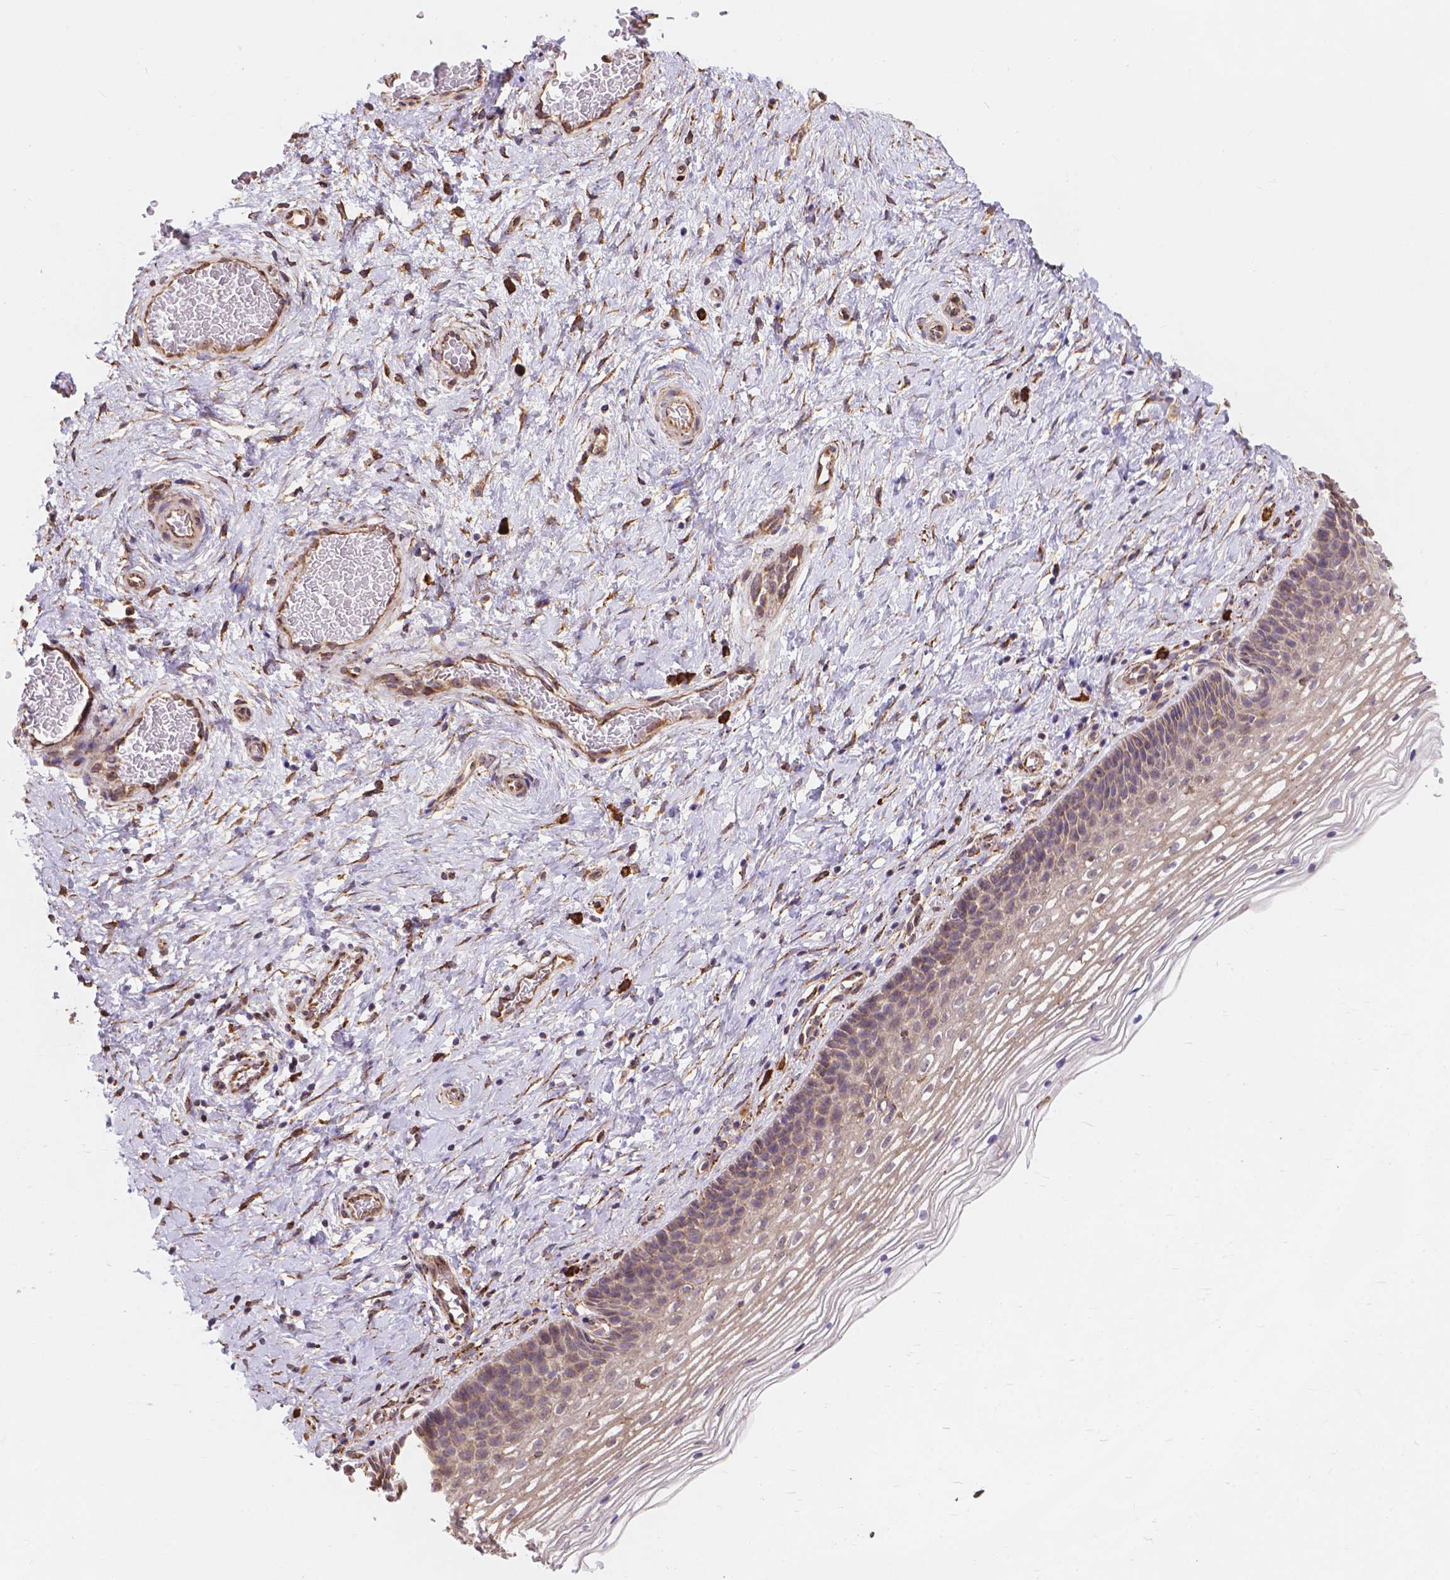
{"staining": {"intensity": "moderate", "quantity": "25%-75%", "location": "cytoplasmic/membranous"}, "tissue": "cervix", "cell_type": "Glandular cells", "image_type": "normal", "snomed": [{"axis": "morphology", "description": "Normal tissue, NOS"}, {"axis": "topography", "description": "Cervix"}], "caption": "Protein expression analysis of normal human cervix reveals moderate cytoplasmic/membranous positivity in approximately 25%-75% of glandular cells.", "gene": "IPO11", "patient": {"sex": "female", "age": 34}}